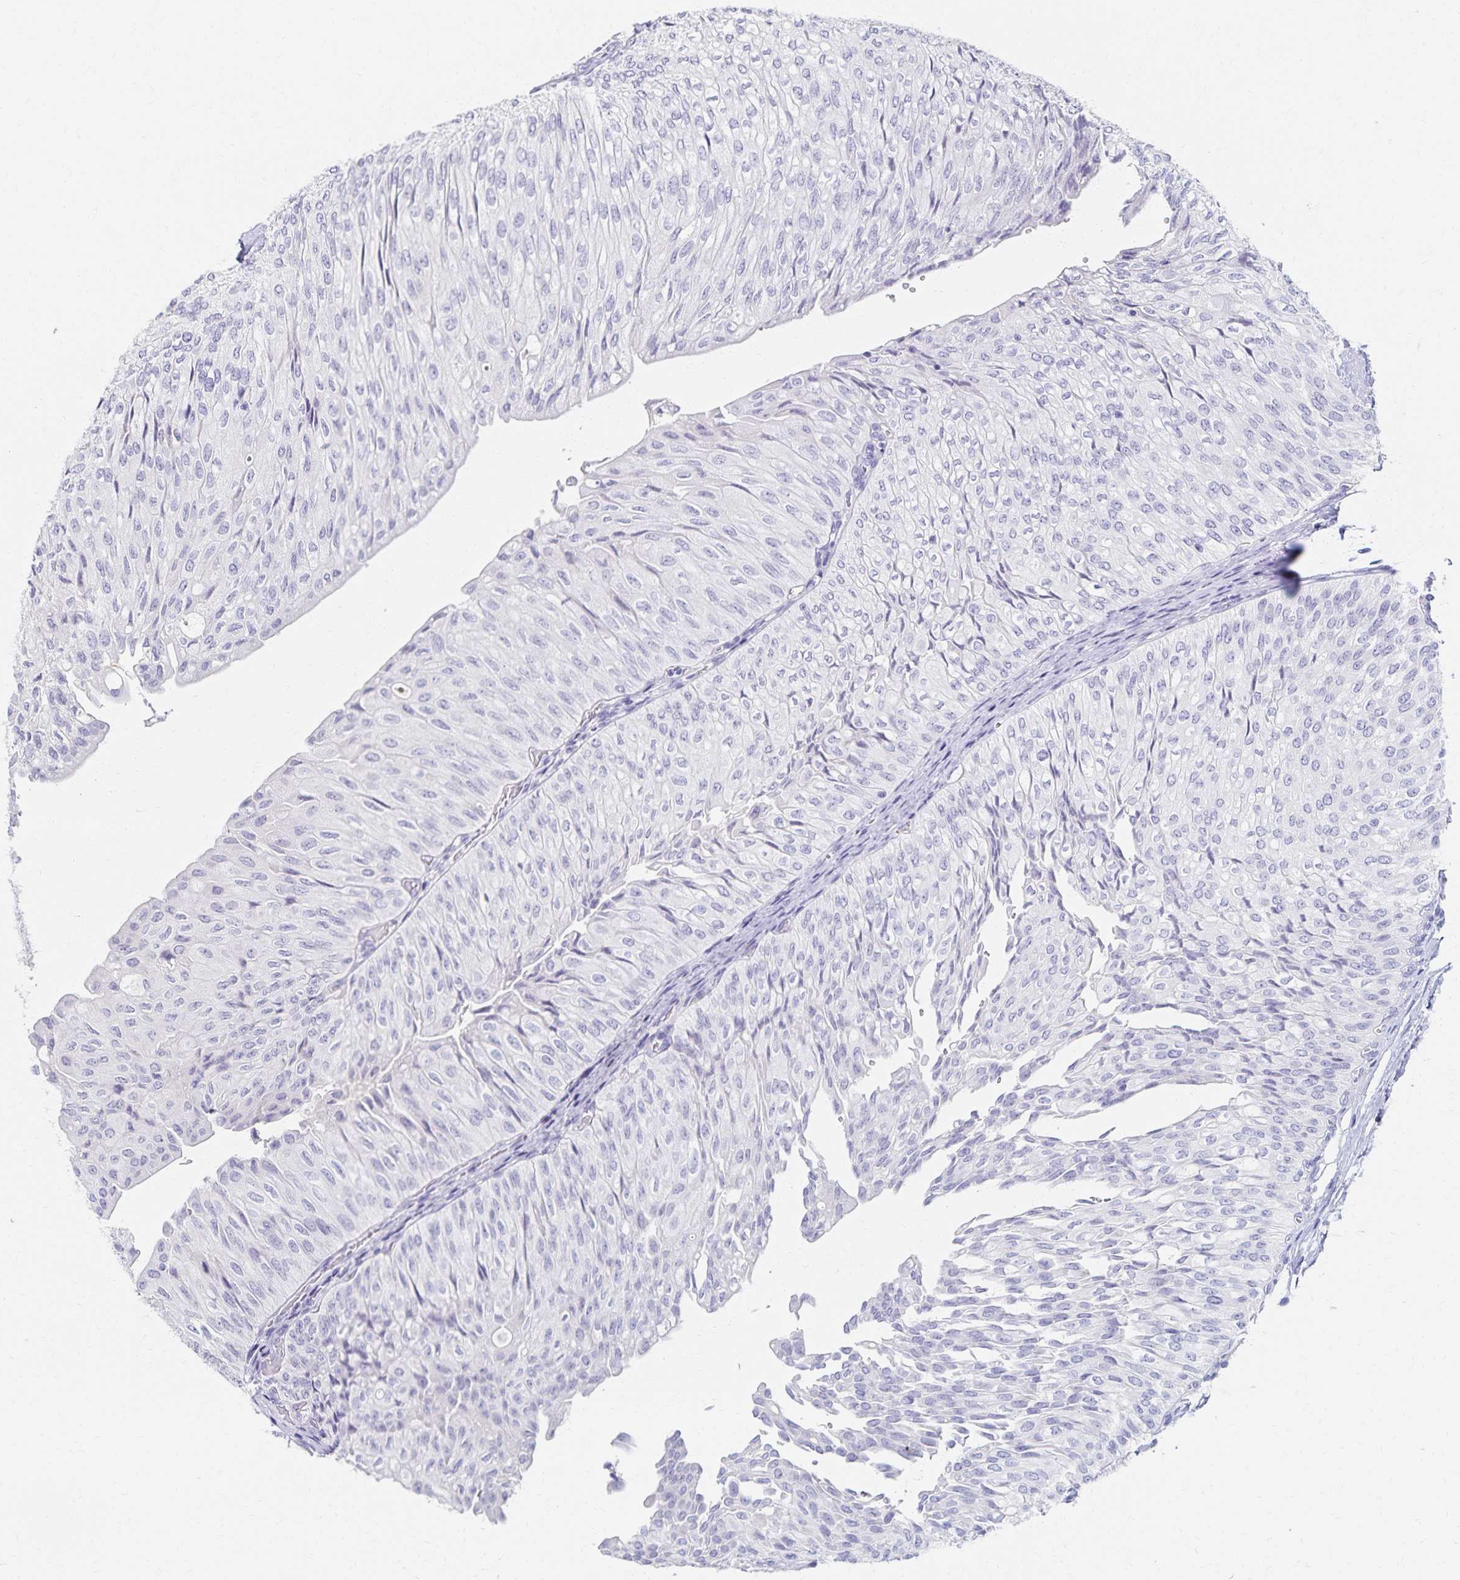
{"staining": {"intensity": "negative", "quantity": "none", "location": "none"}, "tissue": "urothelial cancer", "cell_type": "Tumor cells", "image_type": "cancer", "snomed": [{"axis": "morphology", "description": "Urothelial carcinoma, NOS"}, {"axis": "topography", "description": "Urinary bladder"}], "caption": "This histopathology image is of transitional cell carcinoma stained with IHC to label a protein in brown with the nuclei are counter-stained blue. There is no expression in tumor cells.", "gene": "C2orf50", "patient": {"sex": "male", "age": 62}}